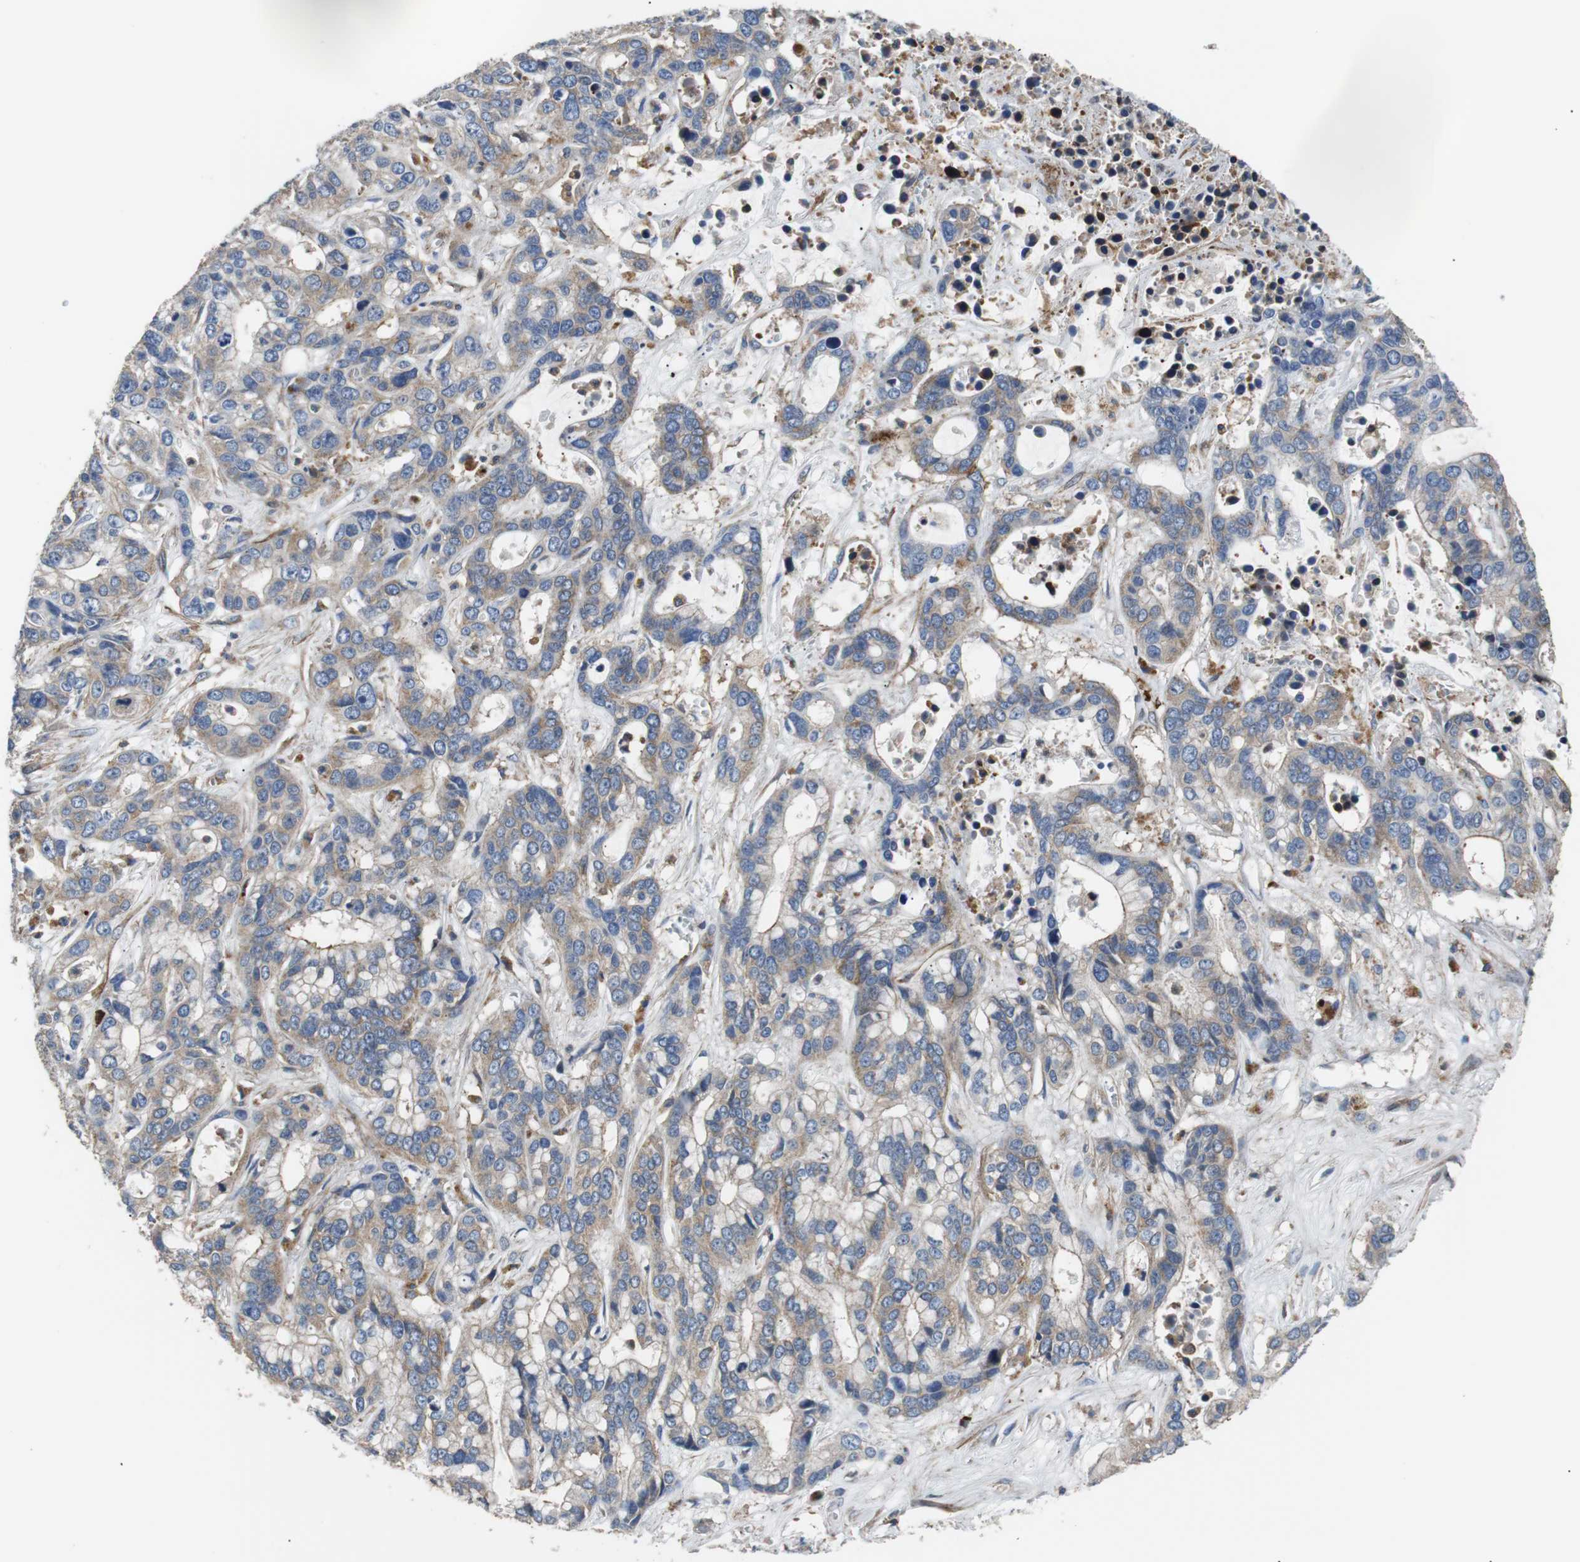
{"staining": {"intensity": "weak", "quantity": ">75%", "location": "cytoplasmic/membranous"}, "tissue": "liver cancer", "cell_type": "Tumor cells", "image_type": "cancer", "snomed": [{"axis": "morphology", "description": "Cholangiocarcinoma"}, {"axis": "topography", "description": "Liver"}], "caption": "Liver cancer (cholangiocarcinoma) stained with DAB immunohistochemistry demonstrates low levels of weak cytoplasmic/membranous staining in approximately >75% of tumor cells.", "gene": "PLCG2", "patient": {"sex": "female", "age": 65}}